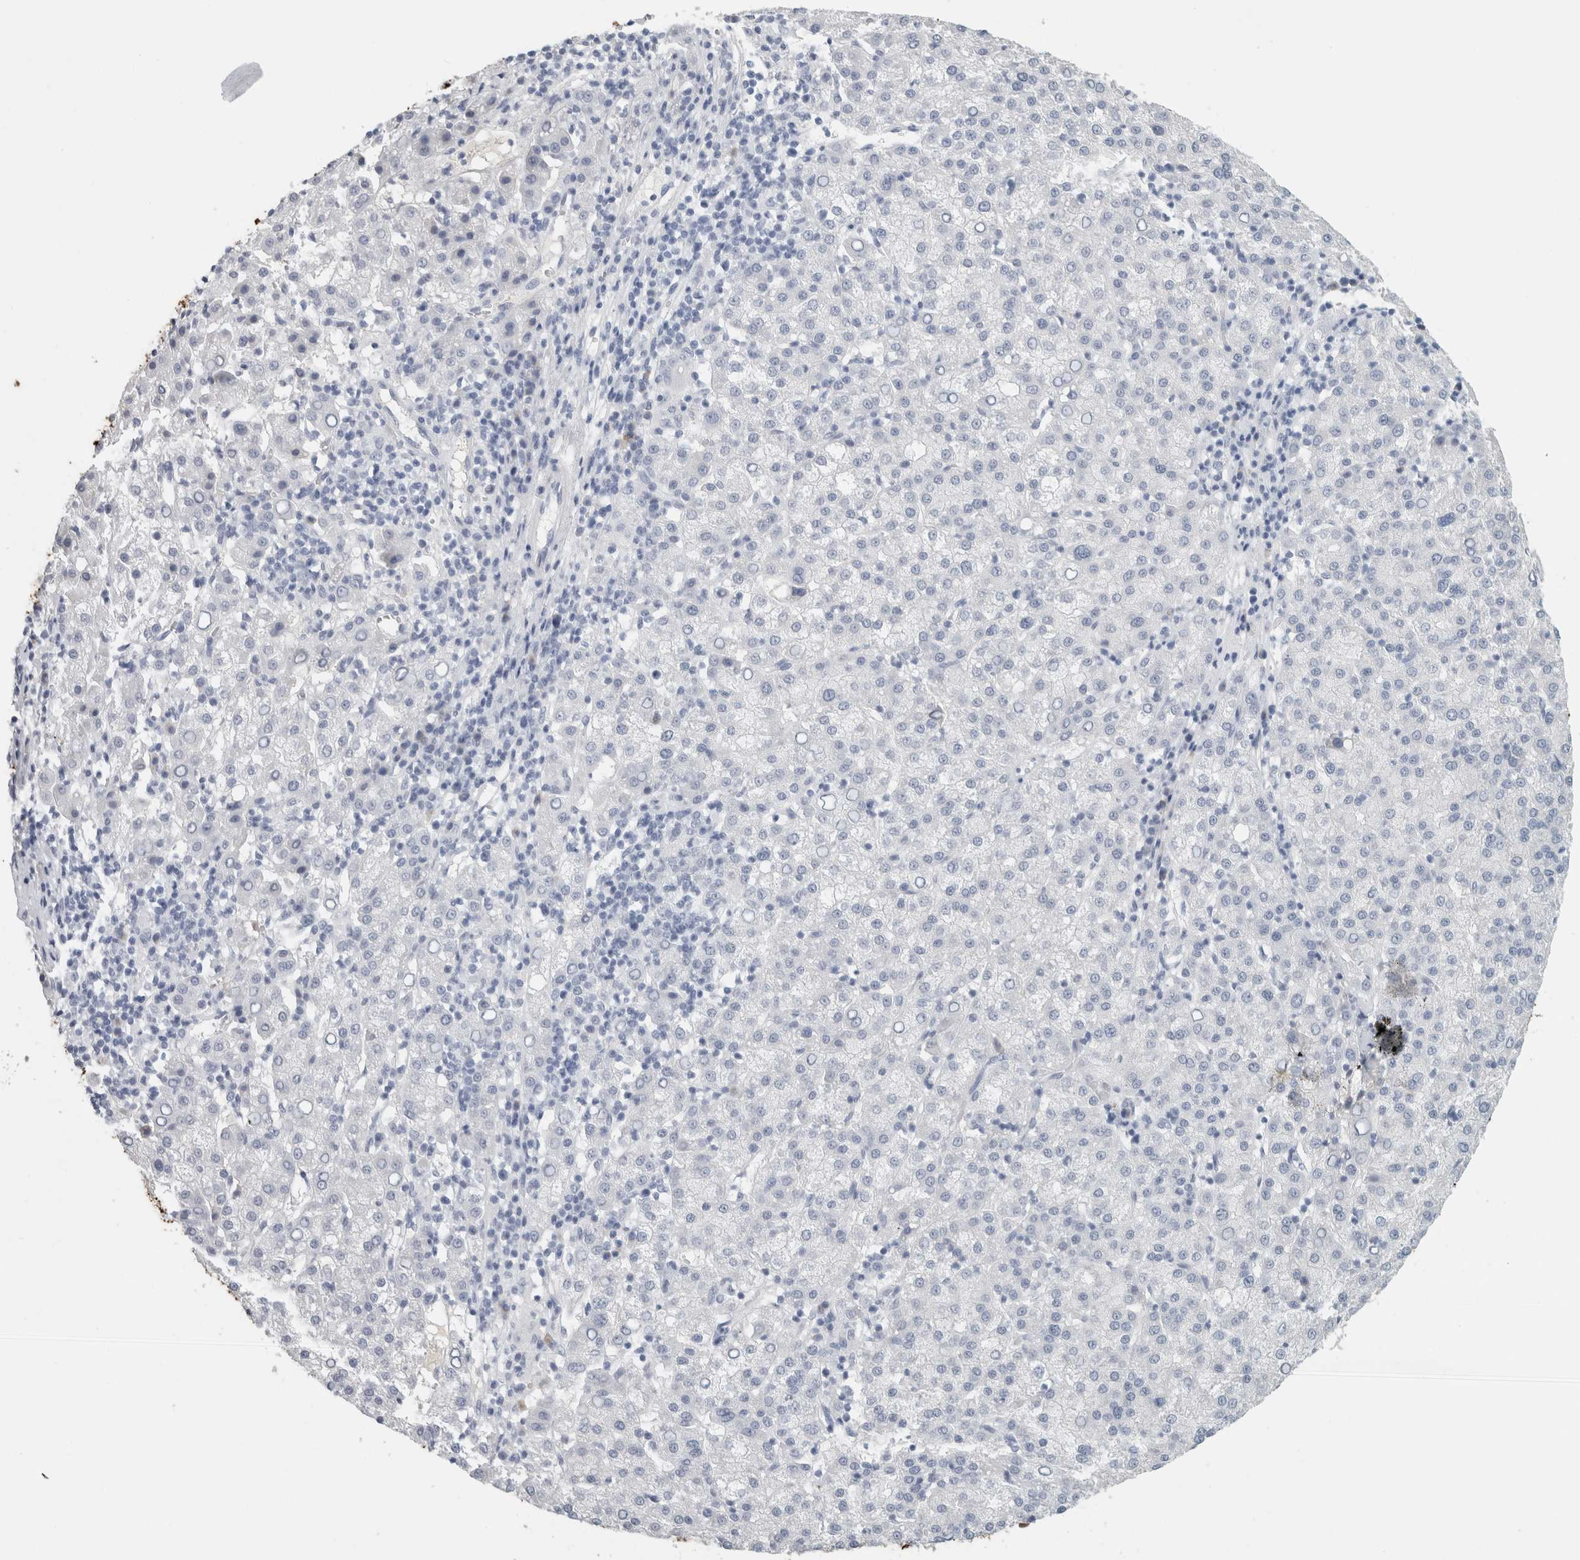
{"staining": {"intensity": "negative", "quantity": "none", "location": "none"}, "tissue": "liver cancer", "cell_type": "Tumor cells", "image_type": "cancer", "snomed": [{"axis": "morphology", "description": "Carcinoma, Hepatocellular, NOS"}, {"axis": "topography", "description": "Liver"}], "caption": "Immunohistochemistry (IHC) micrograph of neoplastic tissue: human hepatocellular carcinoma (liver) stained with DAB reveals no significant protein positivity in tumor cells.", "gene": "TSPAN8", "patient": {"sex": "female", "age": 58}}